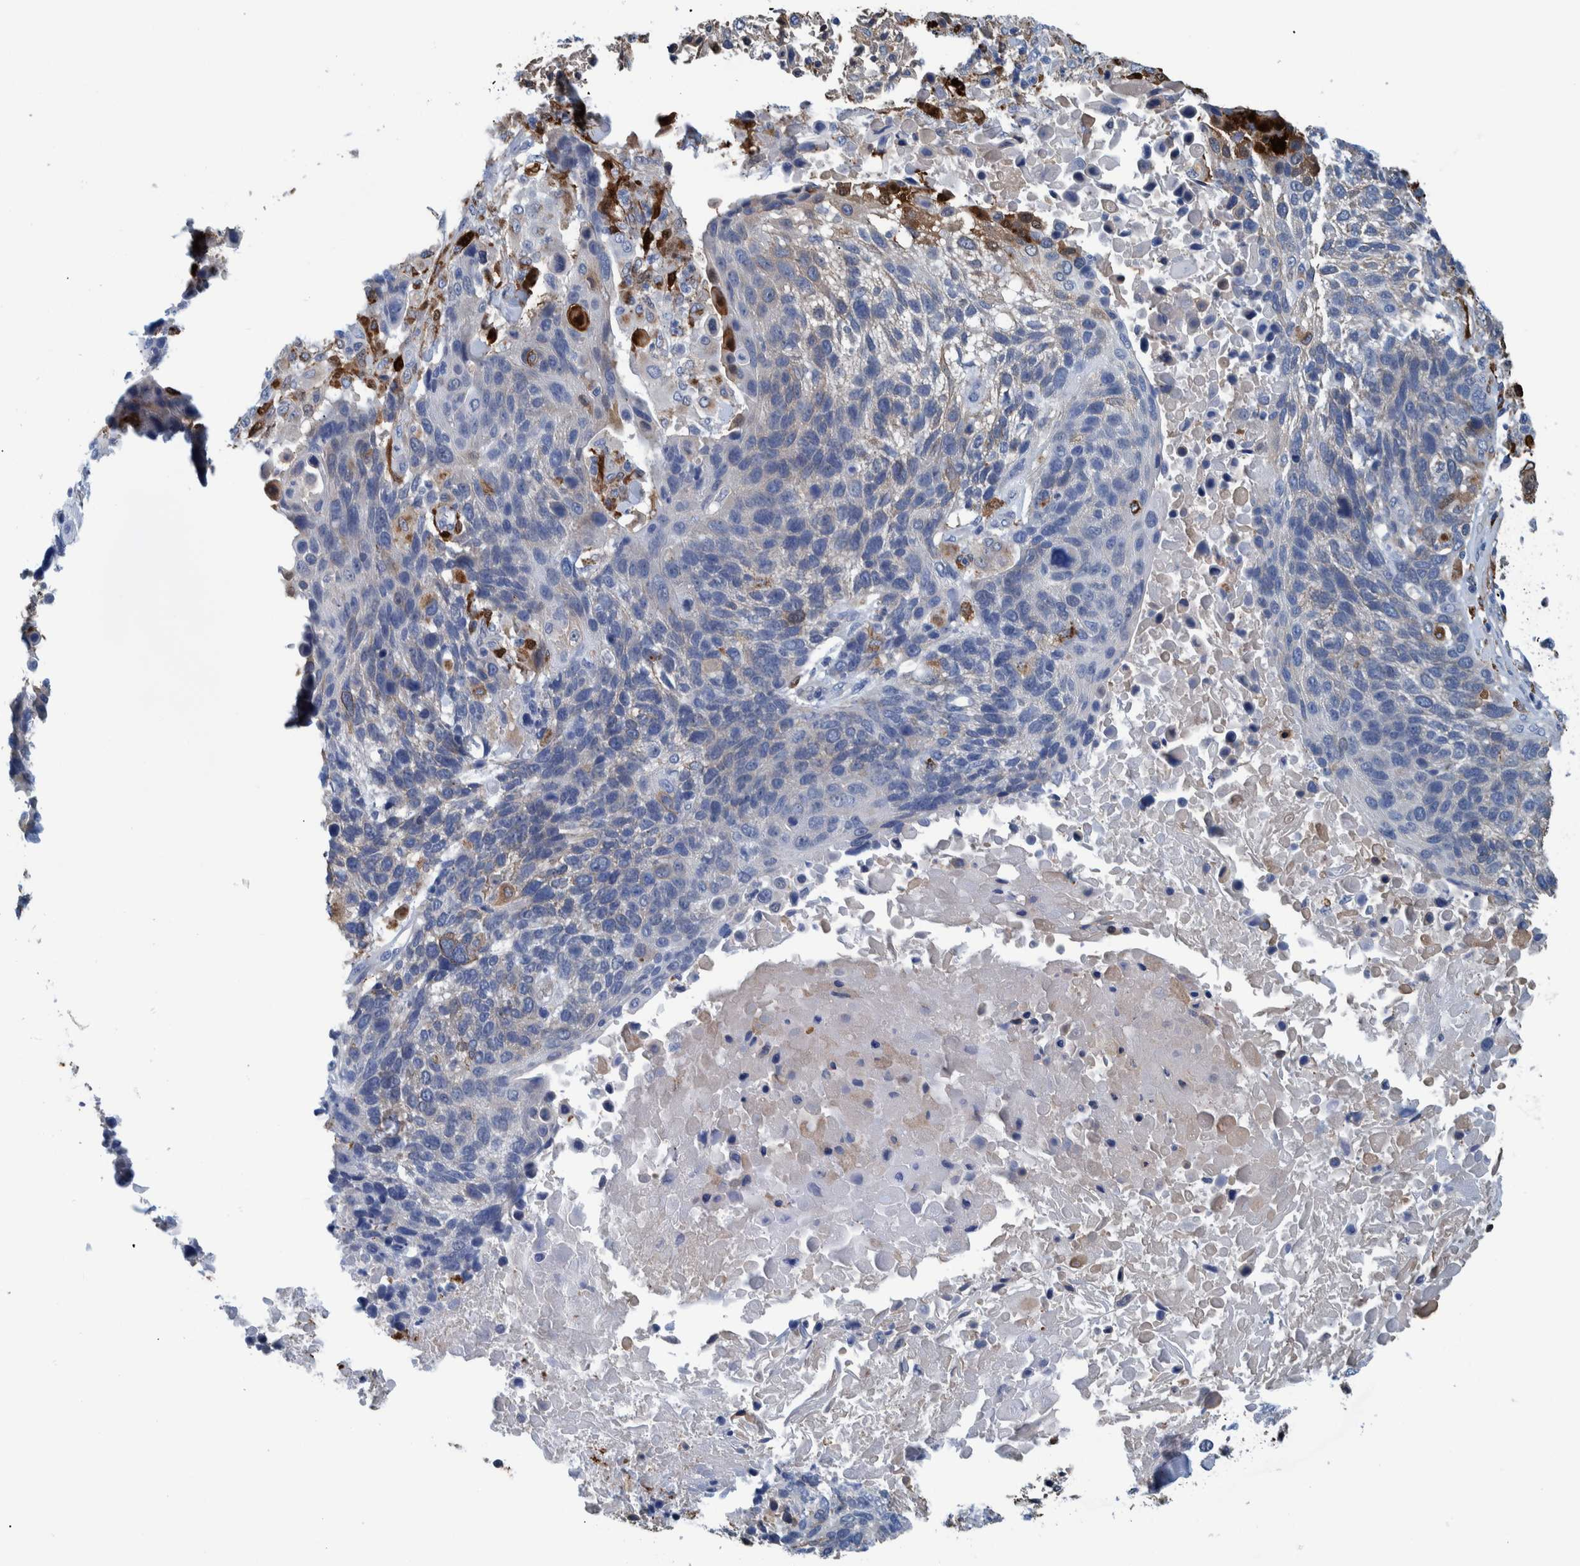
{"staining": {"intensity": "negative", "quantity": "none", "location": "none"}, "tissue": "lung cancer", "cell_type": "Tumor cells", "image_type": "cancer", "snomed": [{"axis": "morphology", "description": "Squamous cell carcinoma, NOS"}, {"axis": "topography", "description": "Lung"}], "caption": "This image is of lung cancer stained with immunohistochemistry to label a protein in brown with the nuclei are counter-stained blue. There is no expression in tumor cells.", "gene": "IDO1", "patient": {"sex": "male", "age": 65}}